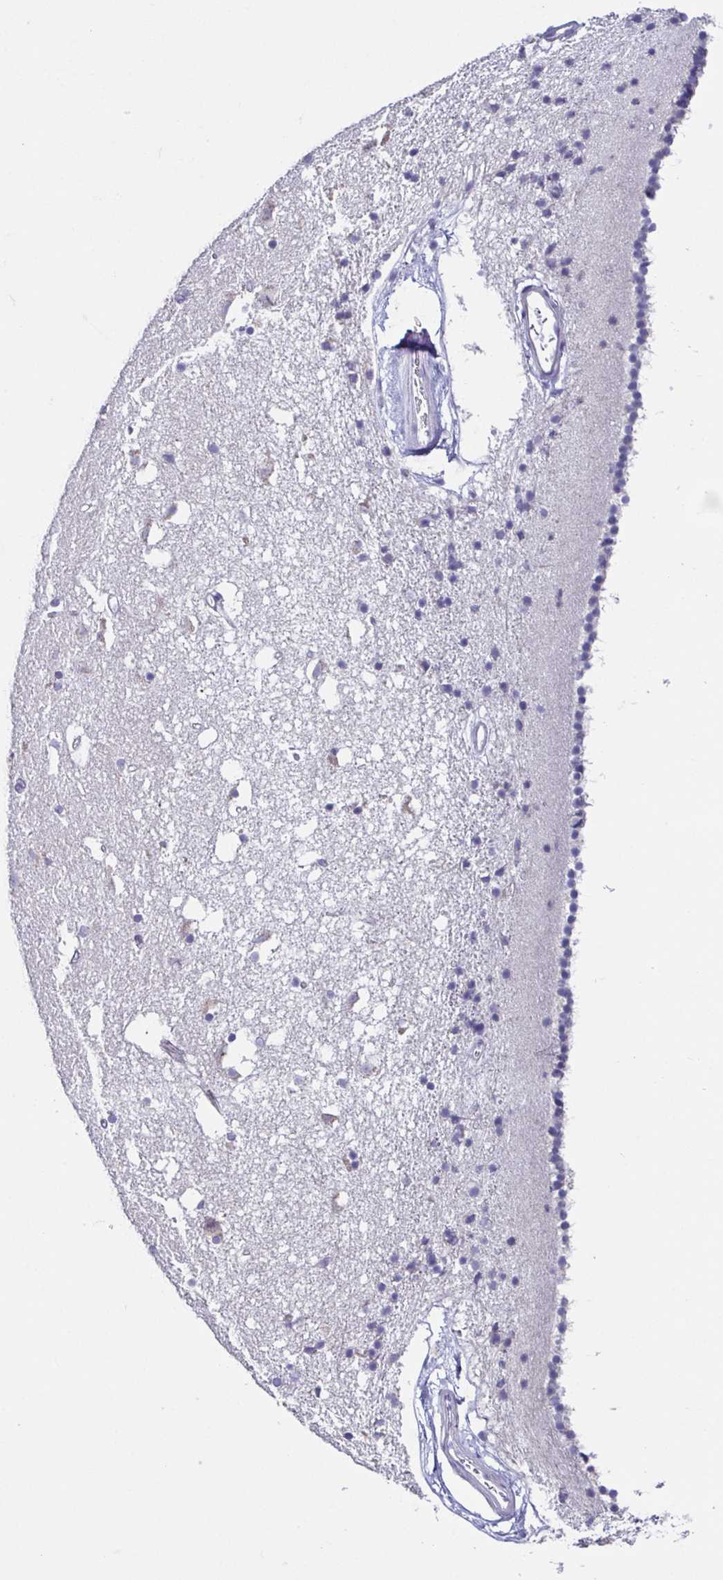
{"staining": {"intensity": "negative", "quantity": "none", "location": "none"}, "tissue": "caudate", "cell_type": "Glial cells", "image_type": "normal", "snomed": [{"axis": "morphology", "description": "Normal tissue, NOS"}, {"axis": "topography", "description": "Lateral ventricle wall"}], "caption": "DAB (3,3'-diaminobenzidine) immunohistochemical staining of normal human caudate displays no significant staining in glial cells. The staining was performed using DAB to visualize the protein expression in brown, while the nuclei were stained in blue with hematoxylin (Magnification: 20x).", "gene": "RDH11", "patient": {"sex": "female", "age": 71}}